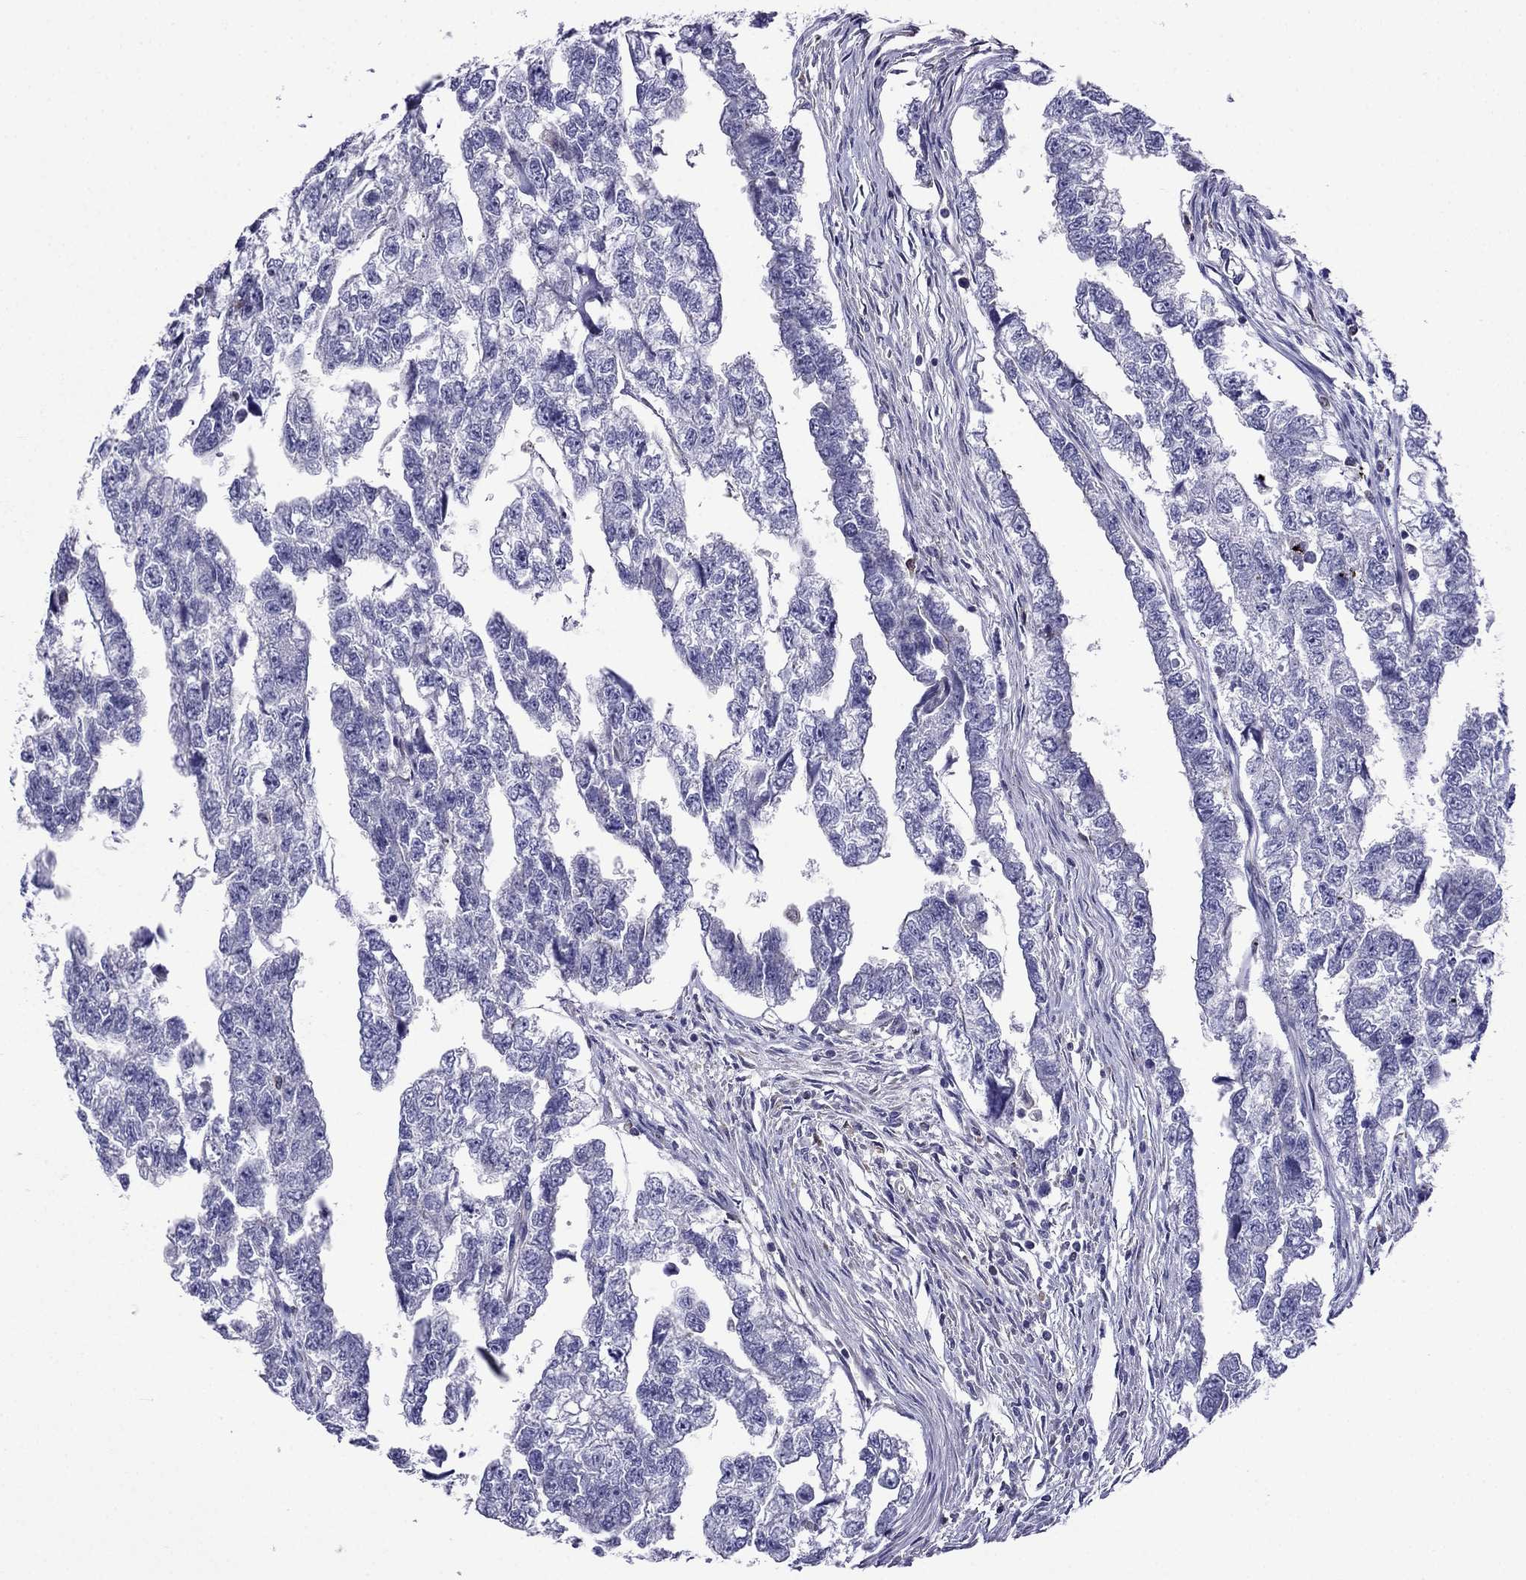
{"staining": {"intensity": "negative", "quantity": "none", "location": "none"}, "tissue": "testis cancer", "cell_type": "Tumor cells", "image_type": "cancer", "snomed": [{"axis": "morphology", "description": "Carcinoma, Embryonal, NOS"}, {"axis": "morphology", "description": "Teratoma, malignant, NOS"}, {"axis": "topography", "description": "Testis"}], "caption": "The histopathology image shows no significant positivity in tumor cells of testis cancer.", "gene": "GNAL", "patient": {"sex": "male", "age": 44}}